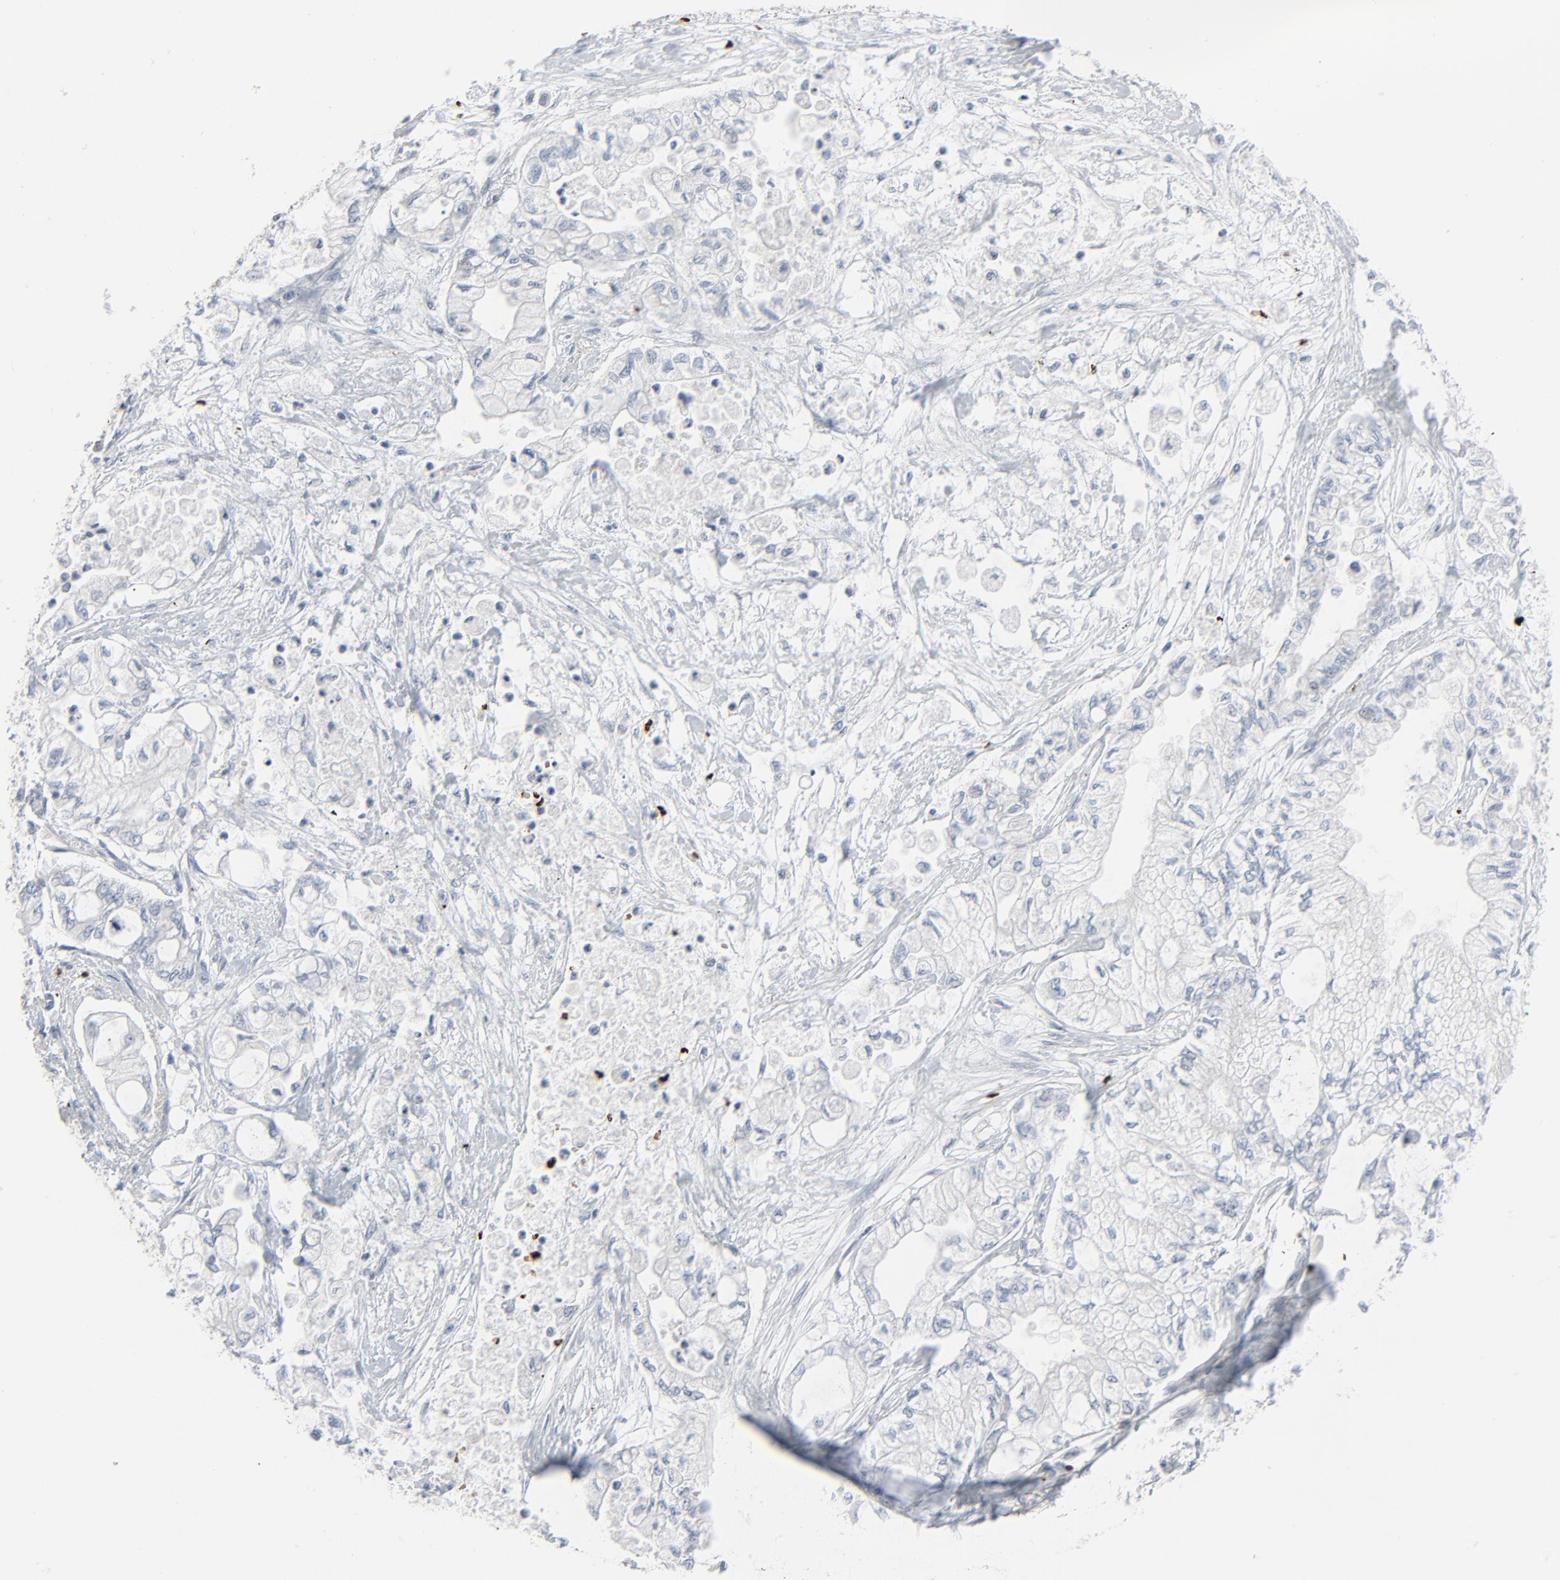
{"staining": {"intensity": "negative", "quantity": "none", "location": "none"}, "tissue": "pancreatic cancer", "cell_type": "Tumor cells", "image_type": "cancer", "snomed": [{"axis": "morphology", "description": "Adenocarcinoma, NOS"}, {"axis": "topography", "description": "Pancreas"}], "caption": "Protein analysis of pancreatic cancer displays no significant expression in tumor cells. The staining is performed using DAB brown chromogen with nuclei counter-stained in using hematoxylin.", "gene": "SAGE1", "patient": {"sex": "male", "age": 79}}